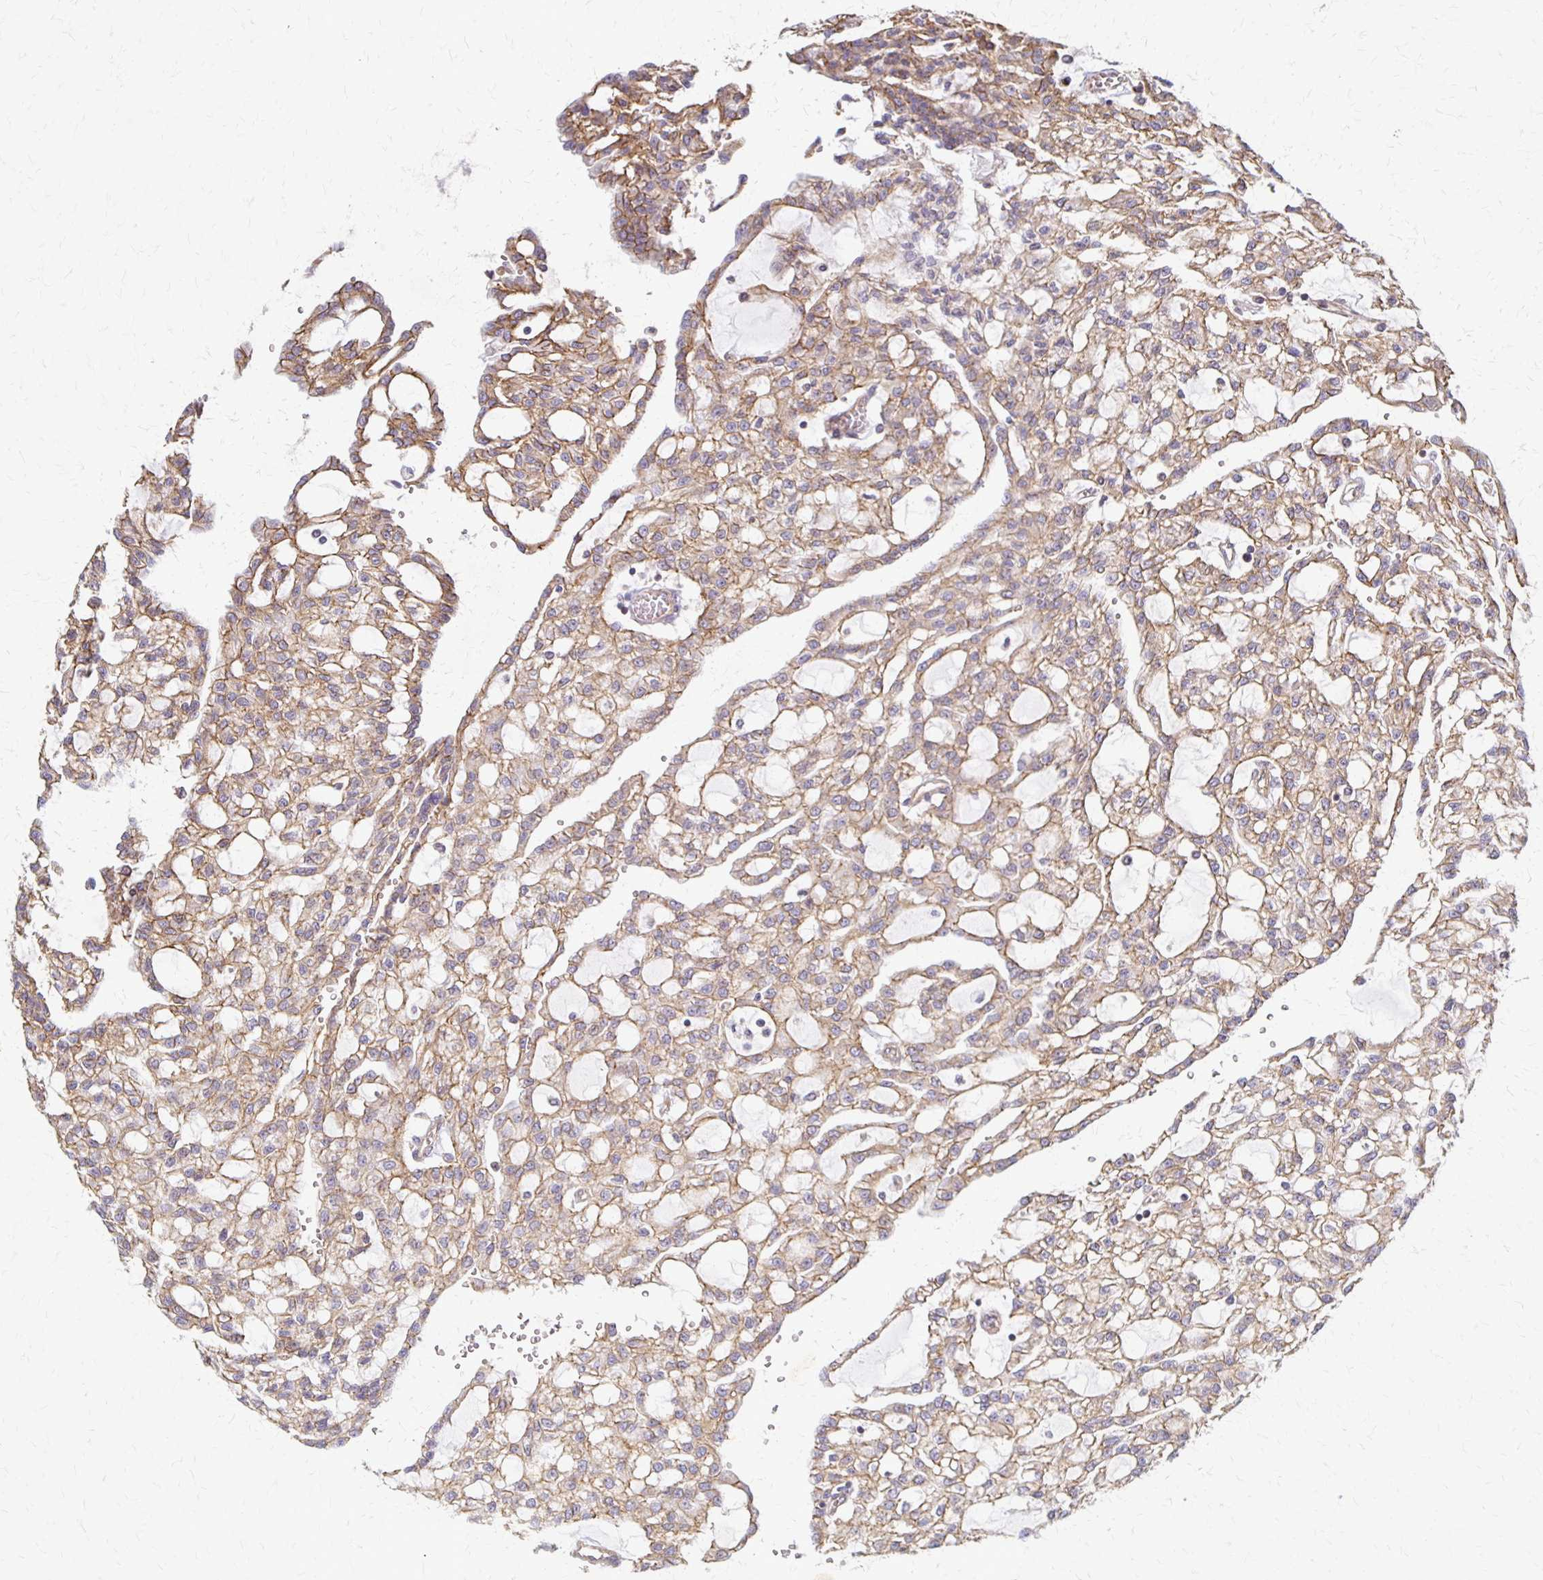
{"staining": {"intensity": "moderate", "quantity": ">75%", "location": "cytoplasmic/membranous"}, "tissue": "renal cancer", "cell_type": "Tumor cells", "image_type": "cancer", "snomed": [{"axis": "morphology", "description": "Adenocarcinoma, NOS"}, {"axis": "topography", "description": "Kidney"}], "caption": "Tumor cells display medium levels of moderate cytoplasmic/membranous expression in about >75% of cells in human adenocarcinoma (renal).", "gene": "EIF4EBP2", "patient": {"sex": "male", "age": 63}}